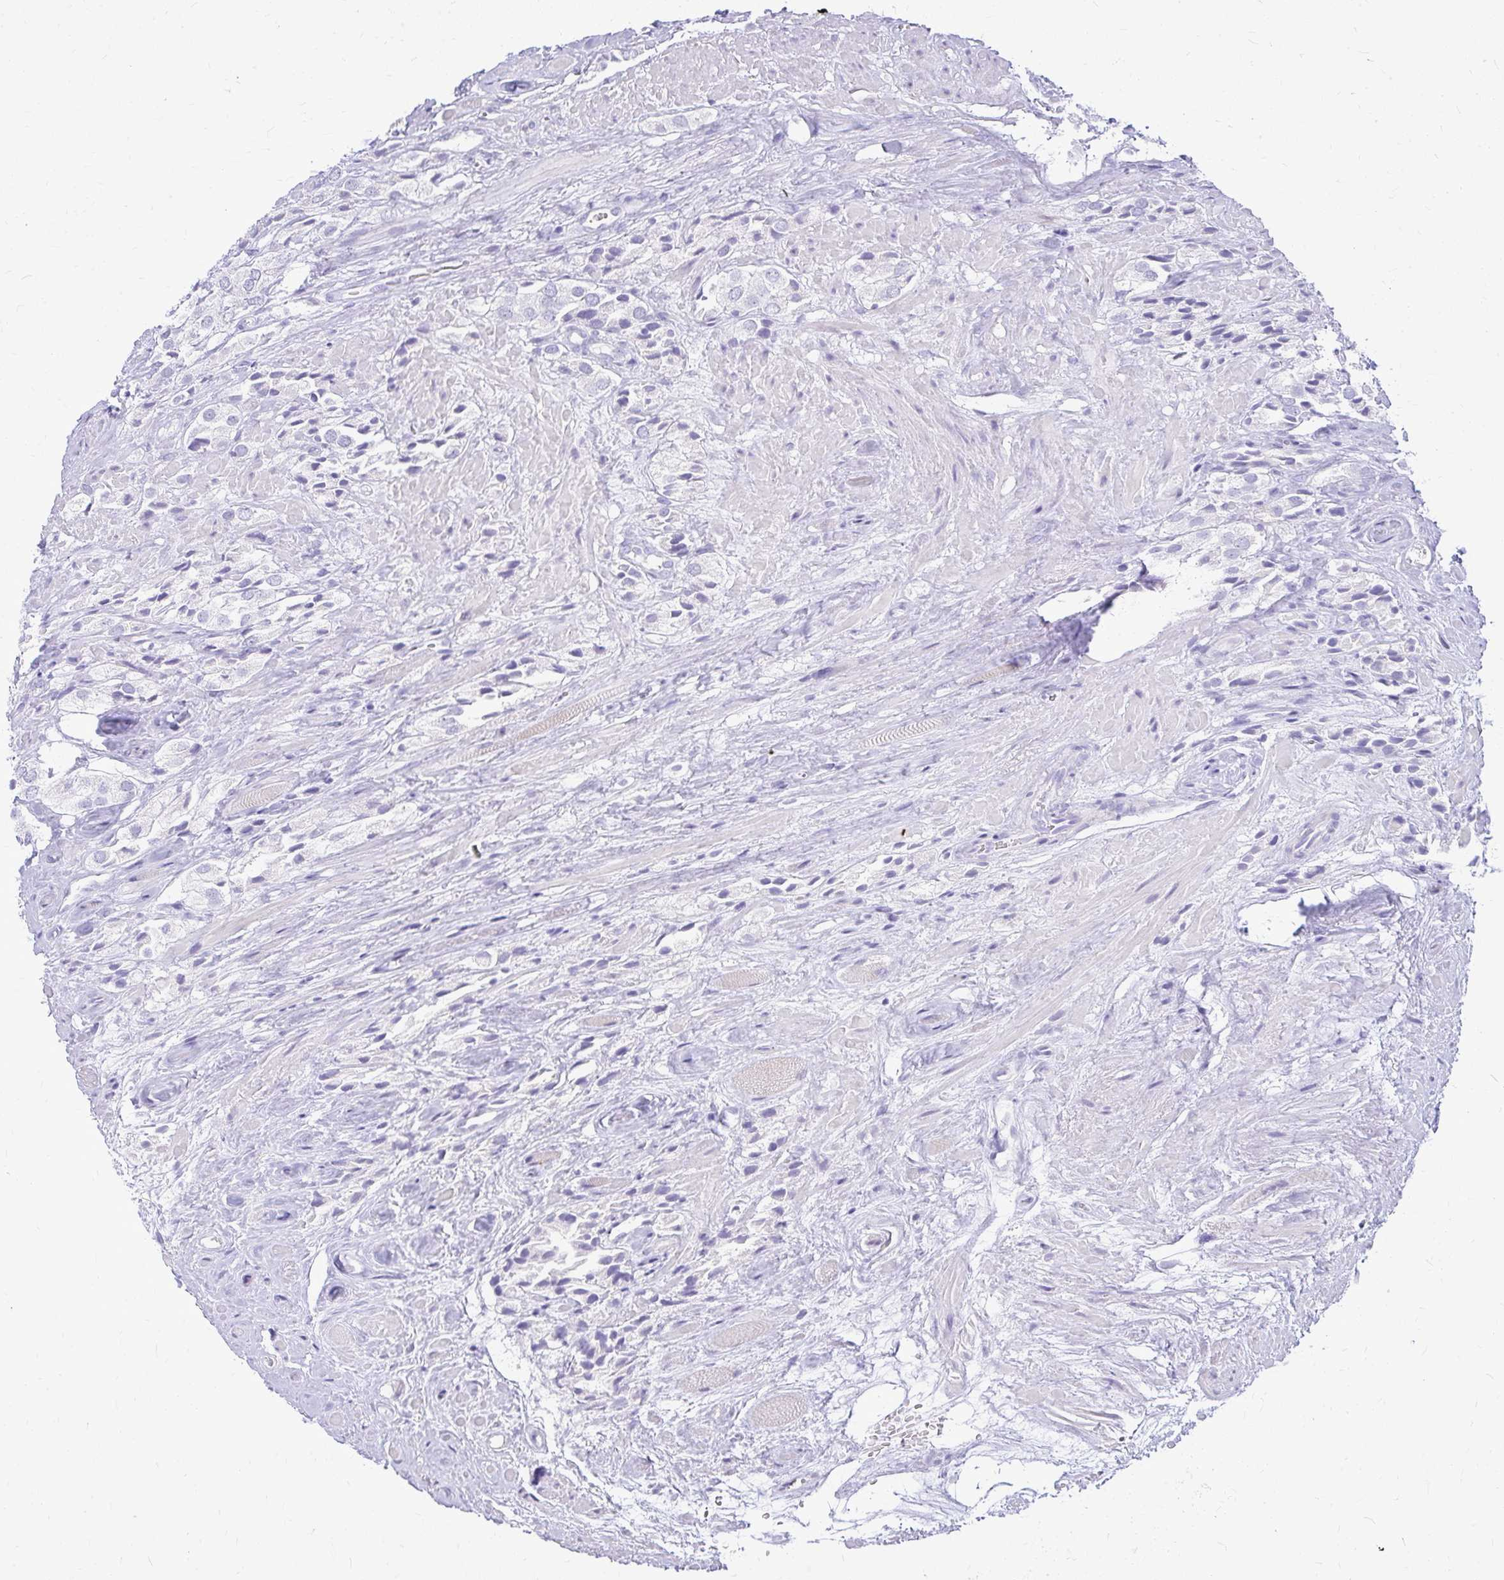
{"staining": {"intensity": "negative", "quantity": "none", "location": "none"}, "tissue": "prostate cancer", "cell_type": "Tumor cells", "image_type": "cancer", "snomed": [{"axis": "morphology", "description": "Adenocarcinoma, High grade"}, {"axis": "topography", "description": "Prostate and seminal vesicle, NOS"}], "caption": "Tumor cells are negative for brown protein staining in prostate cancer (high-grade adenocarcinoma).", "gene": "PRAP1", "patient": {"sex": "male", "age": 64}}